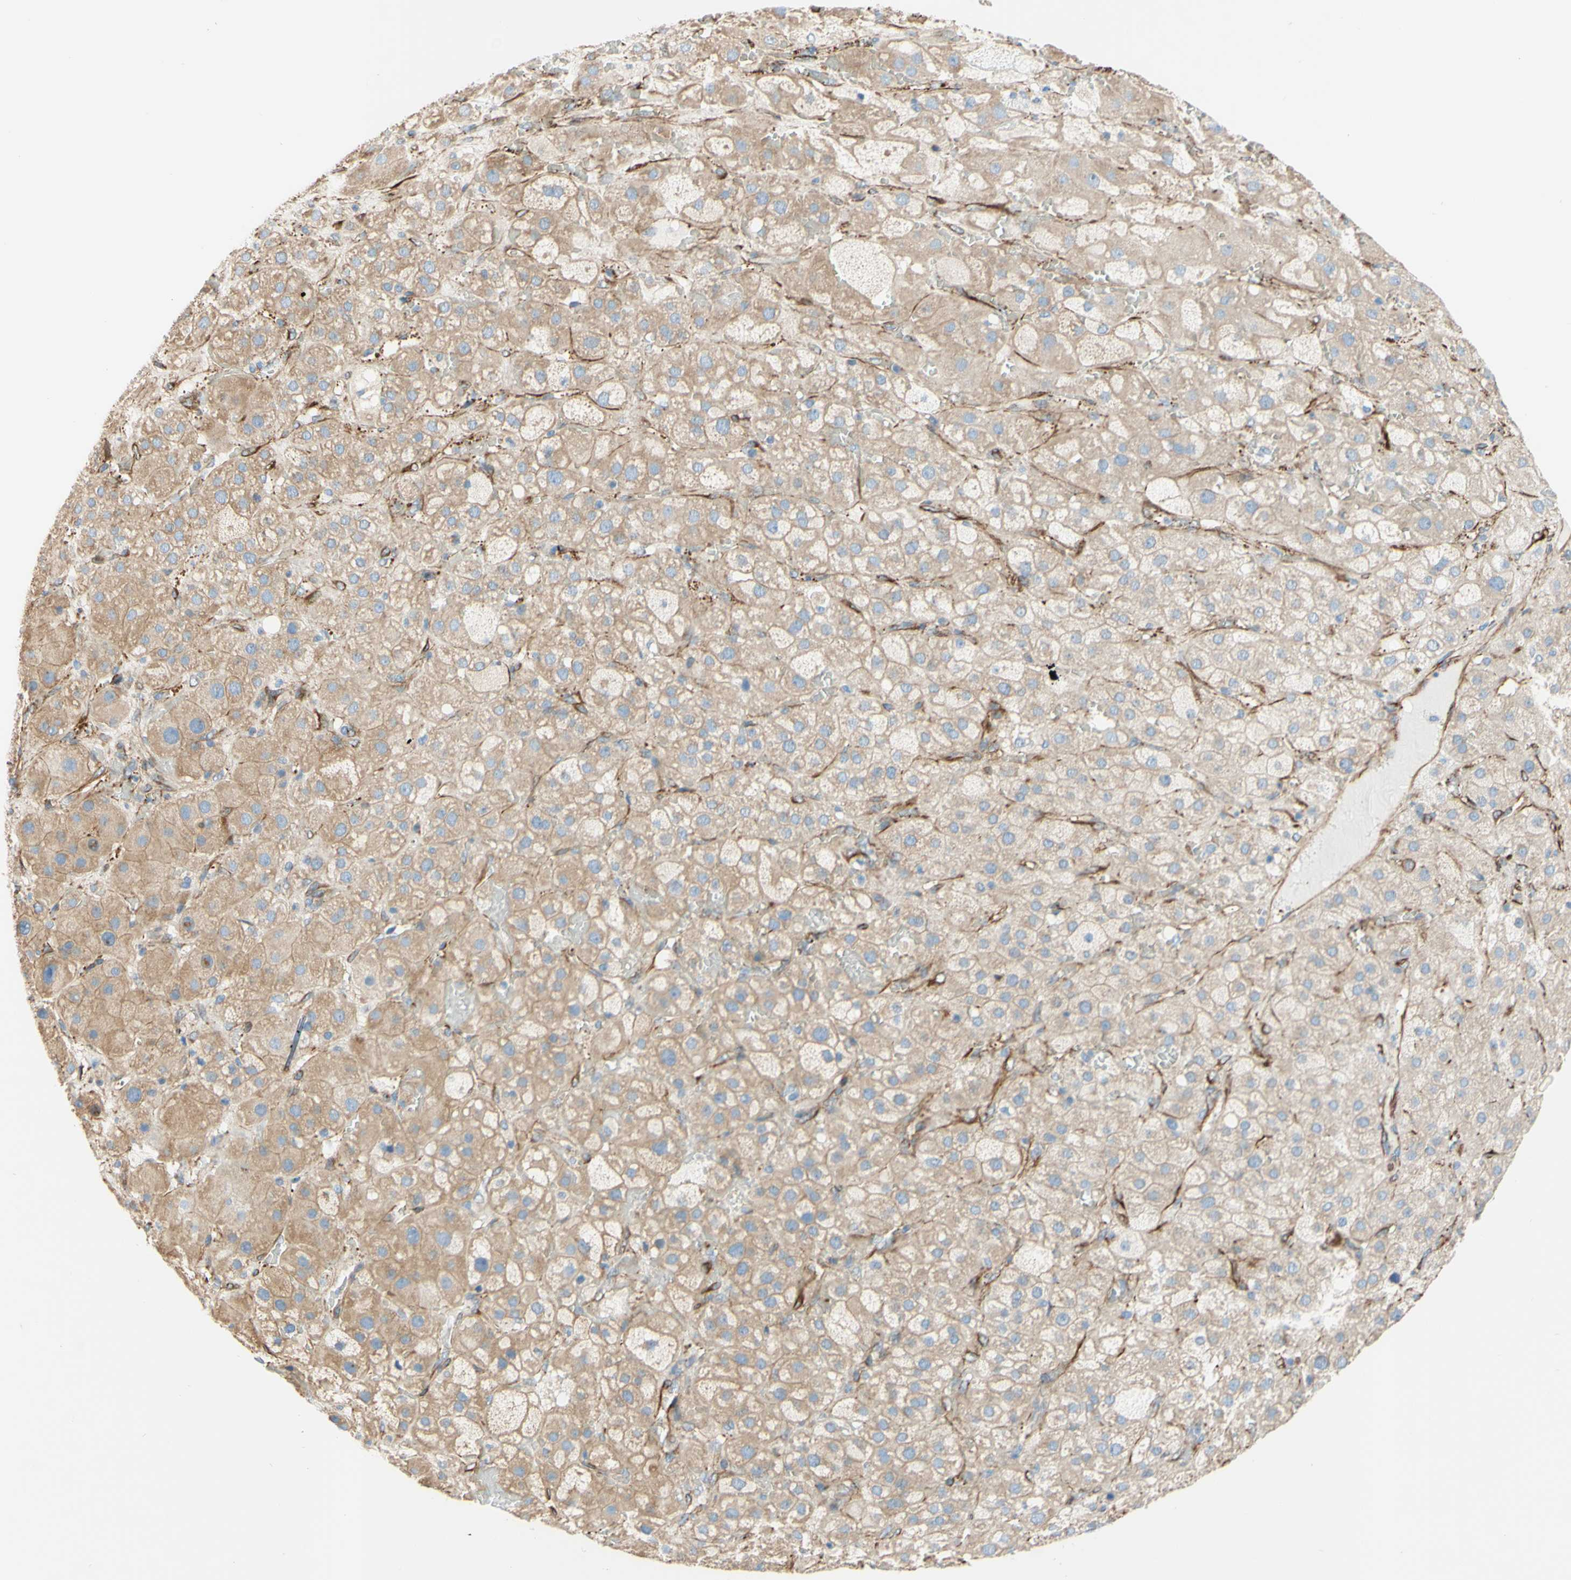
{"staining": {"intensity": "weak", "quantity": ">75%", "location": "cytoplasmic/membranous"}, "tissue": "adrenal gland", "cell_type": "Glandular cells", "image_type": "normal", "snomed": [{"axis": "morphology", "description": "Normal tissue, NOS"}, {"axis": "topography", "description": "Adrenal gland"}], "caption": "Immunohistochemical staining of normal human adrenal gland exhibits low levels of weak cytoplasmic/membranous positivity in about >75% of glandular cells.", "gene": "ENDOD1", "patient": {"sex": "female", "age": 47}}